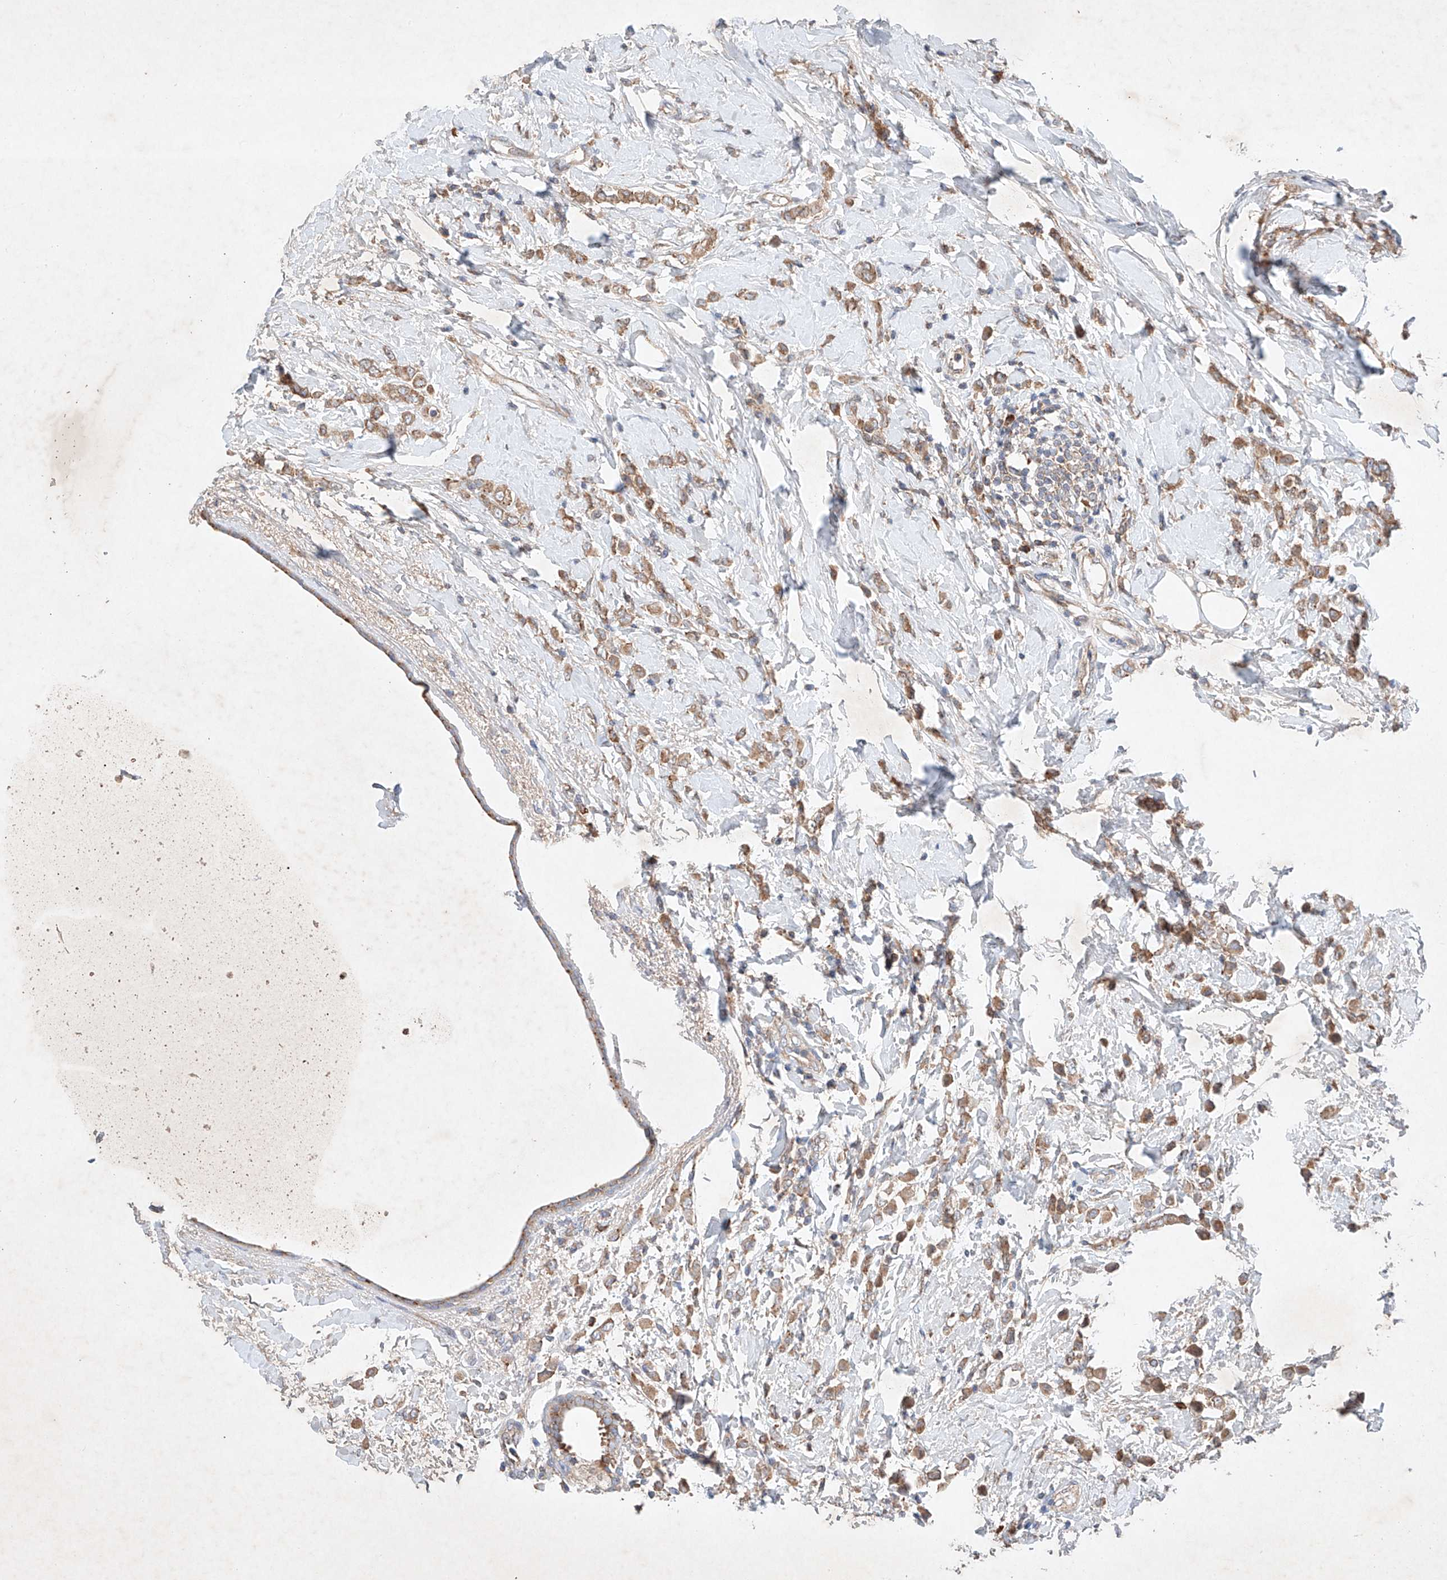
{"staining": {"intensity": "moderate", "quantity": ">75%", "location": "cytoplasmic/membranous"}, "tissue": "breast cancer", "cell_type": "Tumor cells", "image_type": "cancer", "snomed": [{"axis": "morphology", "description": "Lobular carcinoma"}, {"axis": "topography", "description": "Breast"}], "caption": "High-magnification brightfield microscopy of breast cancer stained with DAB (3,3'-diaminobenzidine) (brown) and counterstained with hematoxylin (blue). tumor cells exhibit moderate cytoplasmic/membranous expression is identified in approximately>75% of cells.", "gene": "FASTK", "patient": {"sex": "female", "age": 47}}